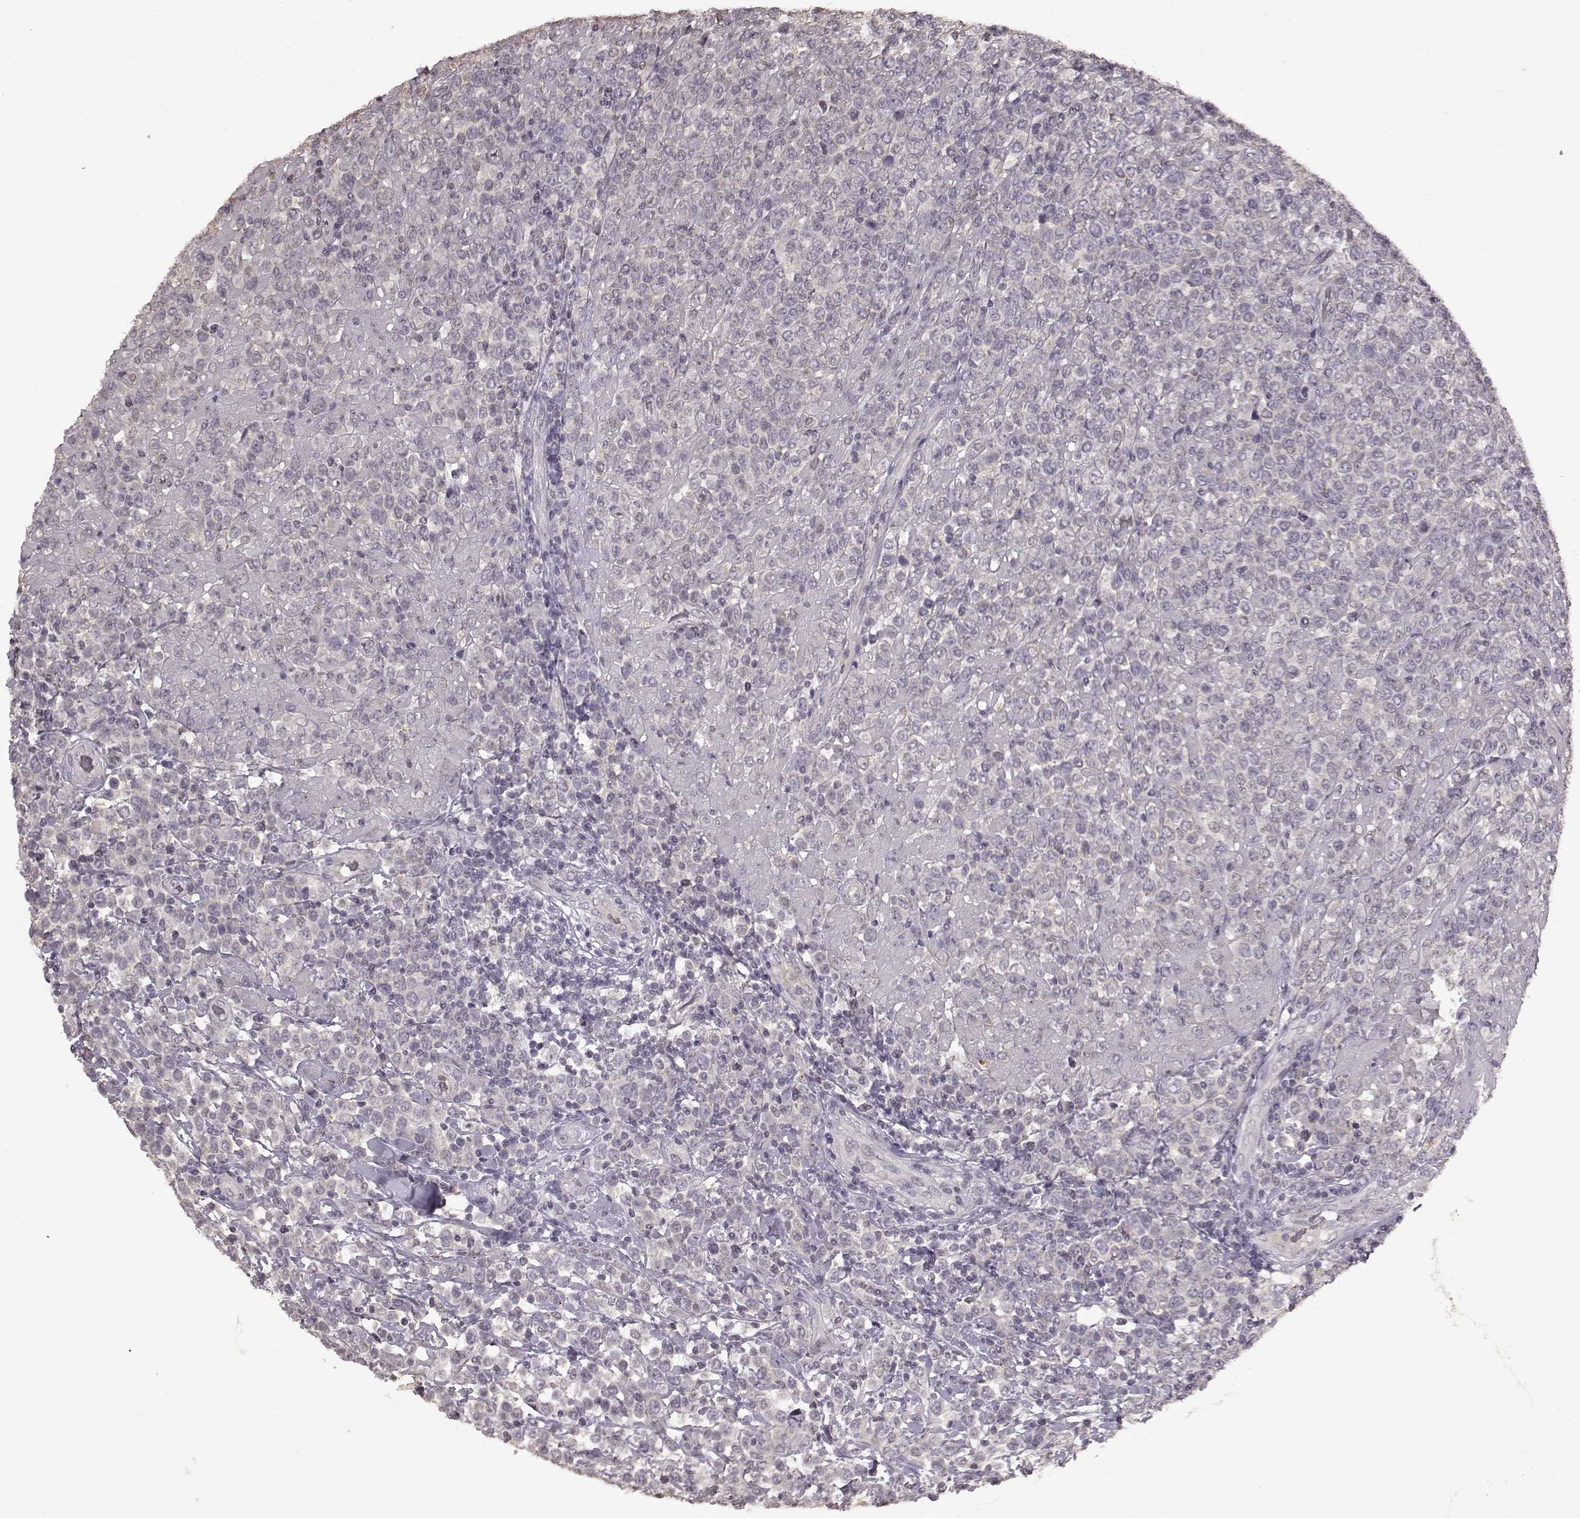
{"staining": {"intensity": "negative", "quantity": "none", "location": "none"}, "tissue": "lymphoma", "cell_type": "Tumor cells", "image_type": "cancer", "snomed": [{"axis": "morphology", "description": "Malignant lymphoma, non-Hodgkin's type, High grade"}, {"axis": "topography", "description": "Soft tissue"}], "caption": "Image shows no significant protein positivity in tumor cells of high-grade malignant lymphoma, non-Hodgkin's type. The staining is performed using DAB brown chromogen with nuclei counter-stained in using hematoxylin.", "gene": "LHB", "patient": {"sex": "female", "age": 56}}